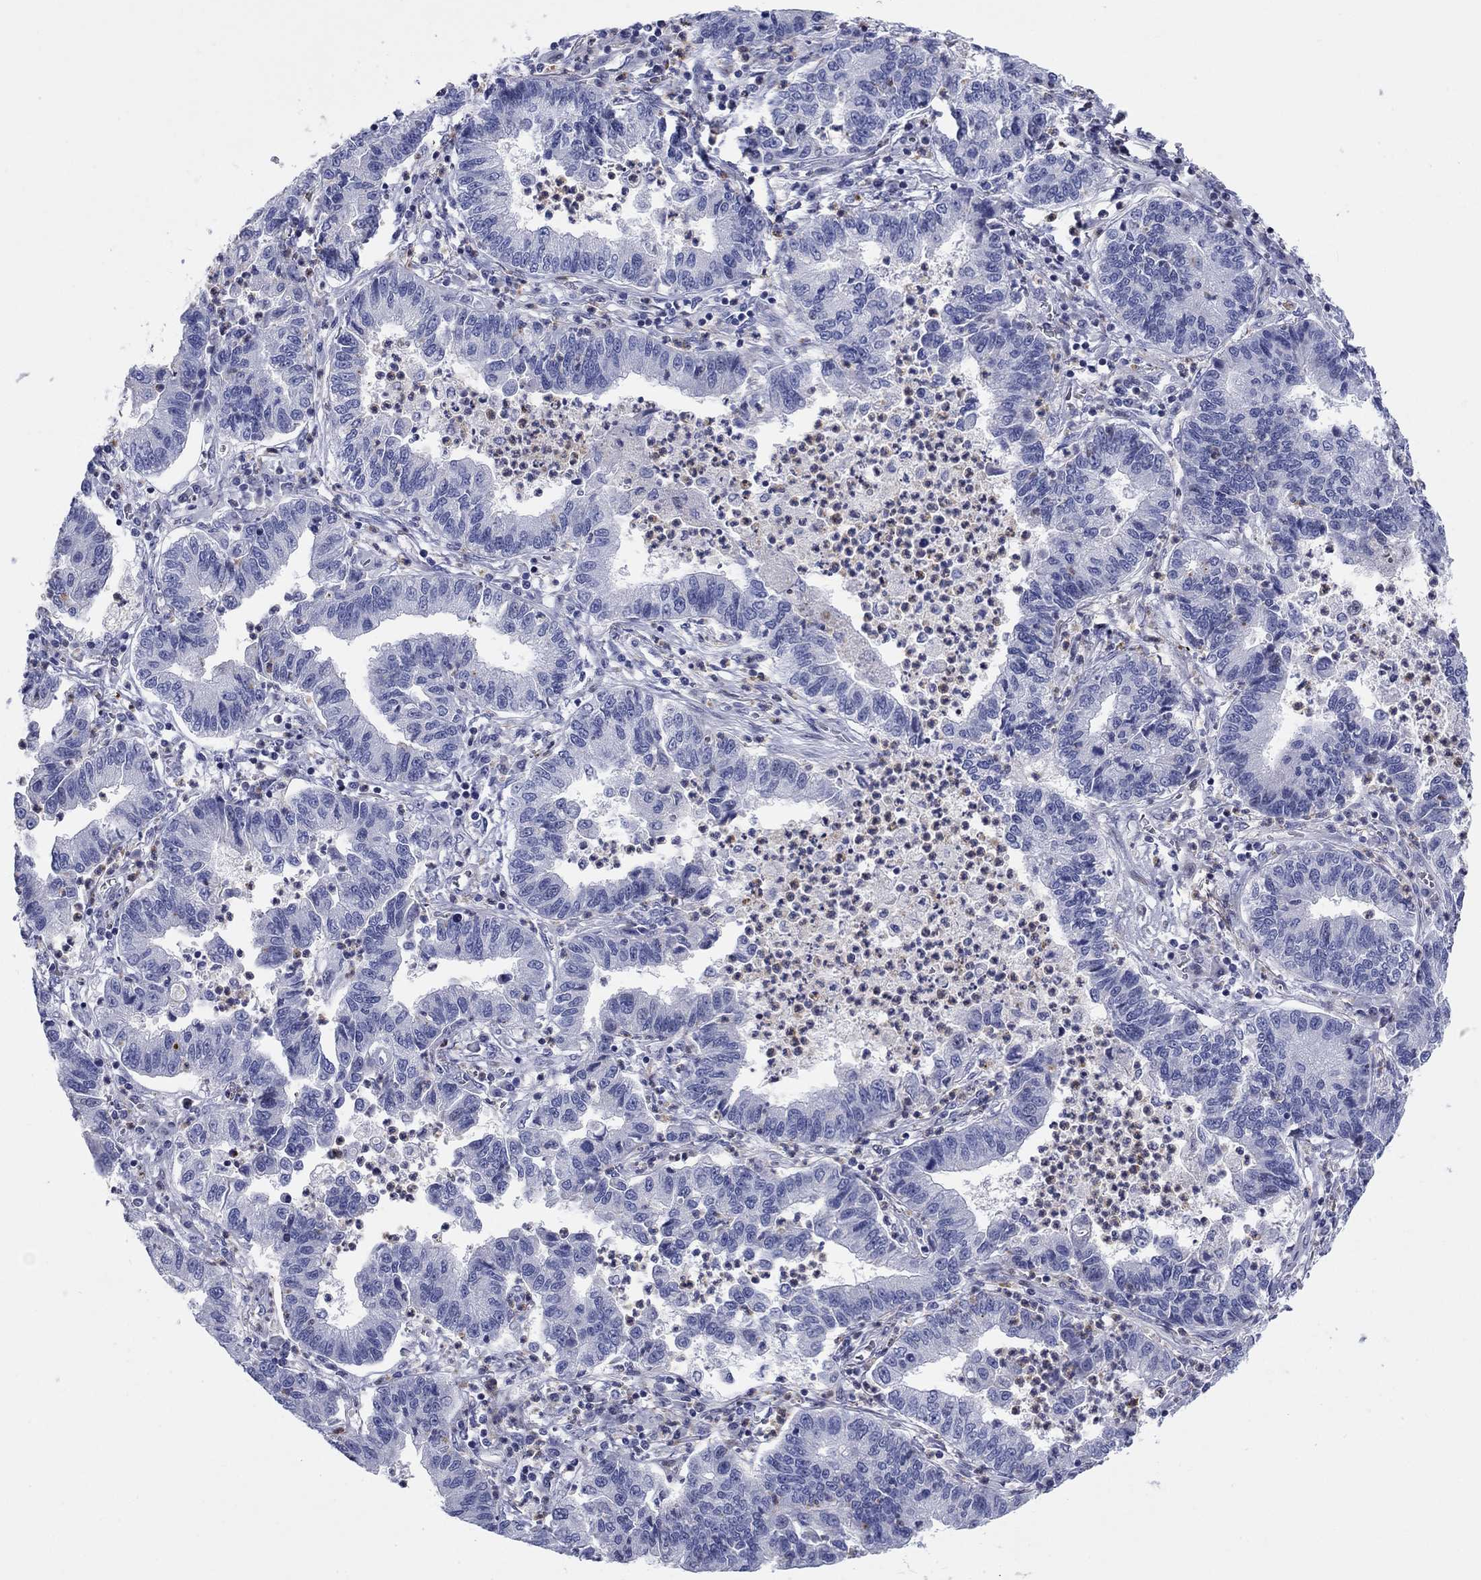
{"staining": {"intensity": "negative", "quantity": "none", "location": "none"}, "tissue": "lung cancer", "cell_type": "Tumor cells", "image_type": "cancer", "snomed": [{"axis": "morphology", "description": "Adenocarcinoma, NOS"}, {"axis": "topography", "description": "Lung"}], "caption": "Immunohistochemistry (IHC) of human lung adenocarcinoma reveals no staining in tumor cells.", "gene": "ARHGAP36", "patient": {"sex": "female", "age": 57}}